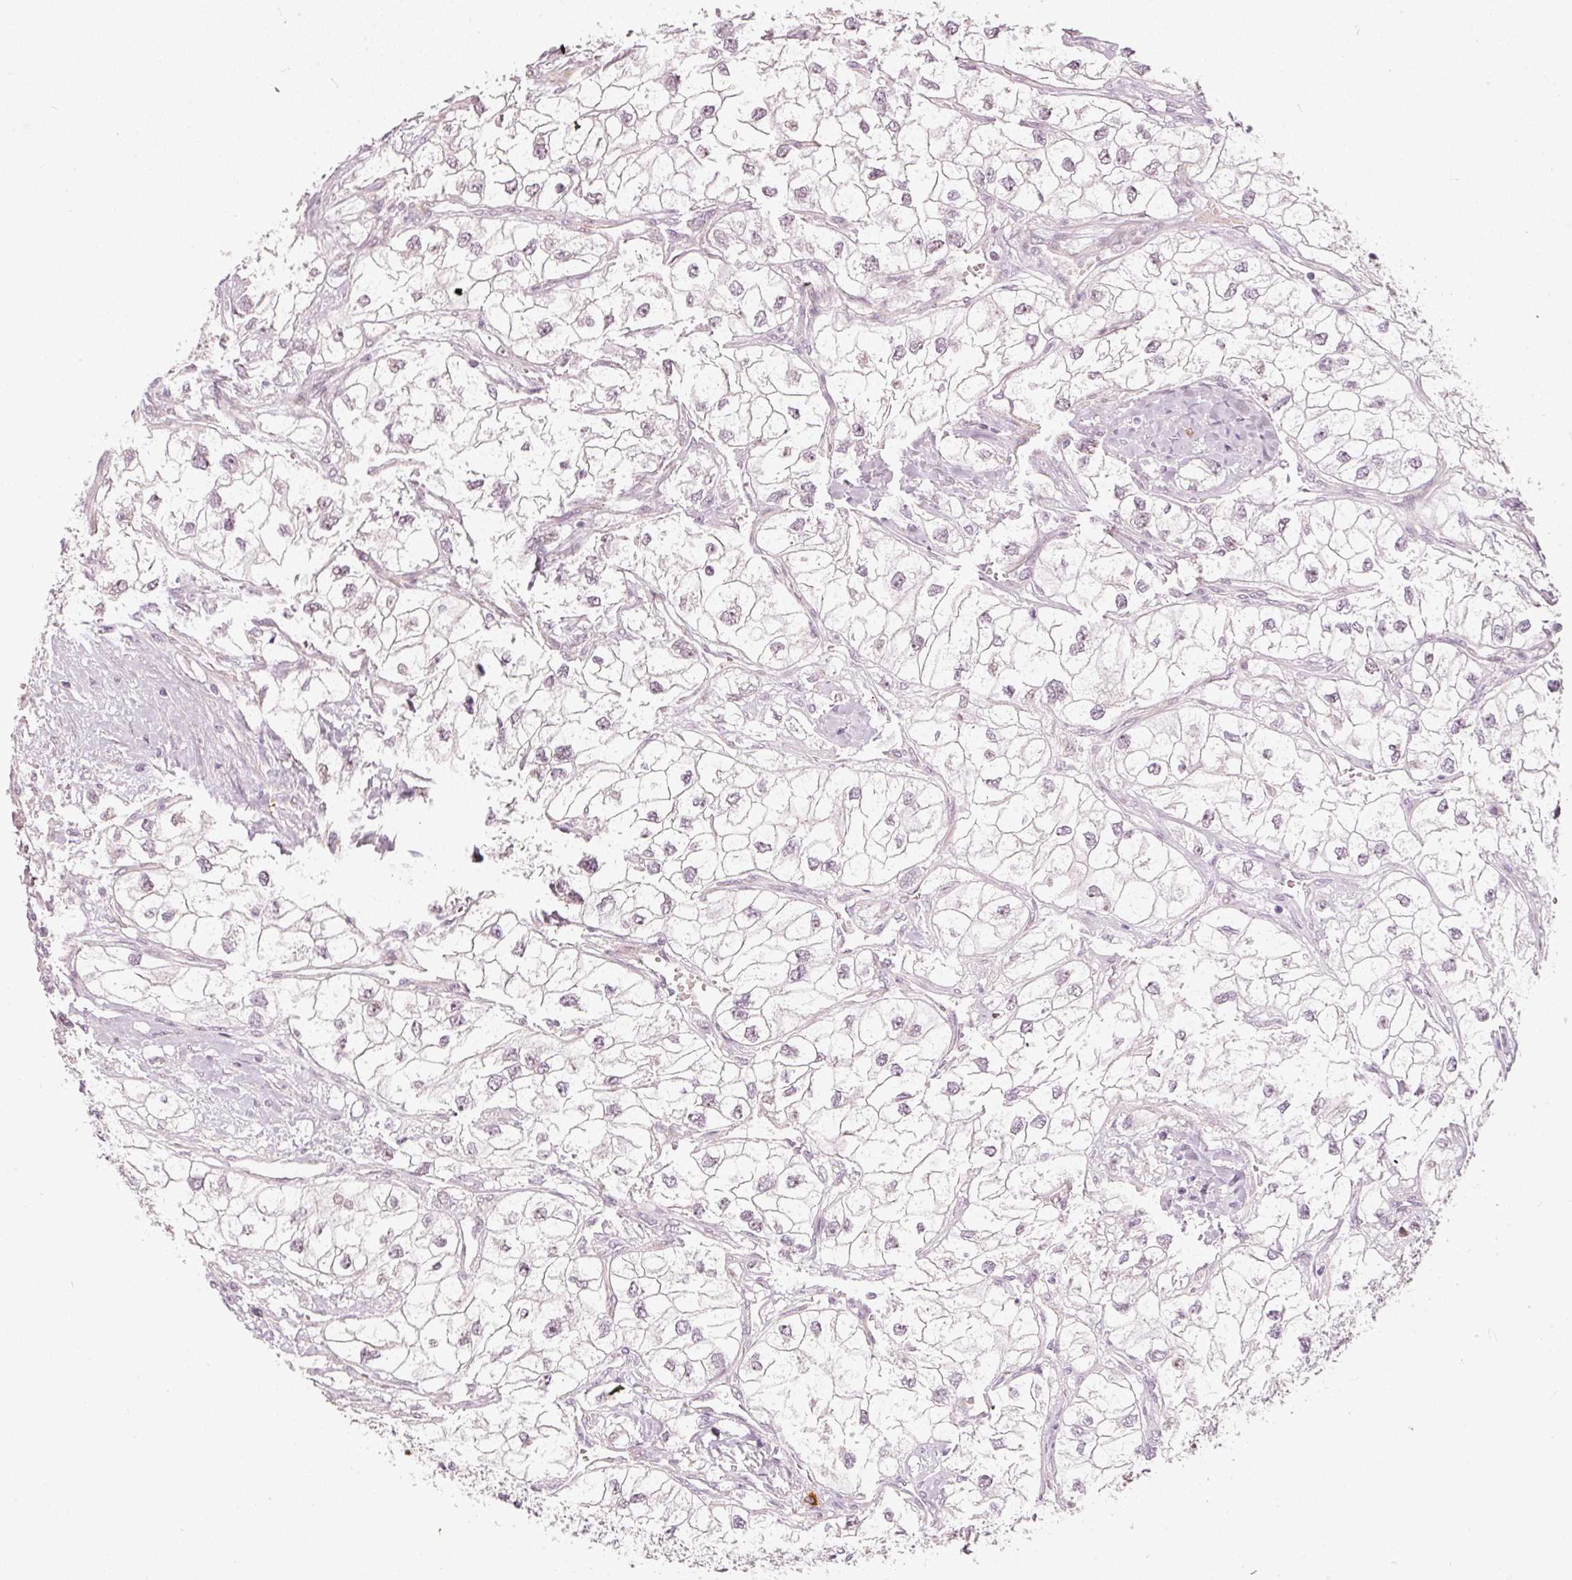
{"staining": {"intensity": "moderate", "quantity": "25%-75%", "location": "nuclear"}, "tissue": "renal cancer", "cell_type": "Tumor cells", "image_type": "cancer", "snomed": [{"axis": "morphology", "description": "Adenocarcinoma, NOS"}, {"axis": "topography", "description": "Kidney"}], "caption": "Immunohistochemistry (IHC) micrograph of human renal cancer stained for a protein (brown), which demonstrates medium levels of moderate nuclear positivity in approximately 25%-75% of tumor cells.", "gene": "MXRA8", "patient": {"sex": "male", "age": 59}}